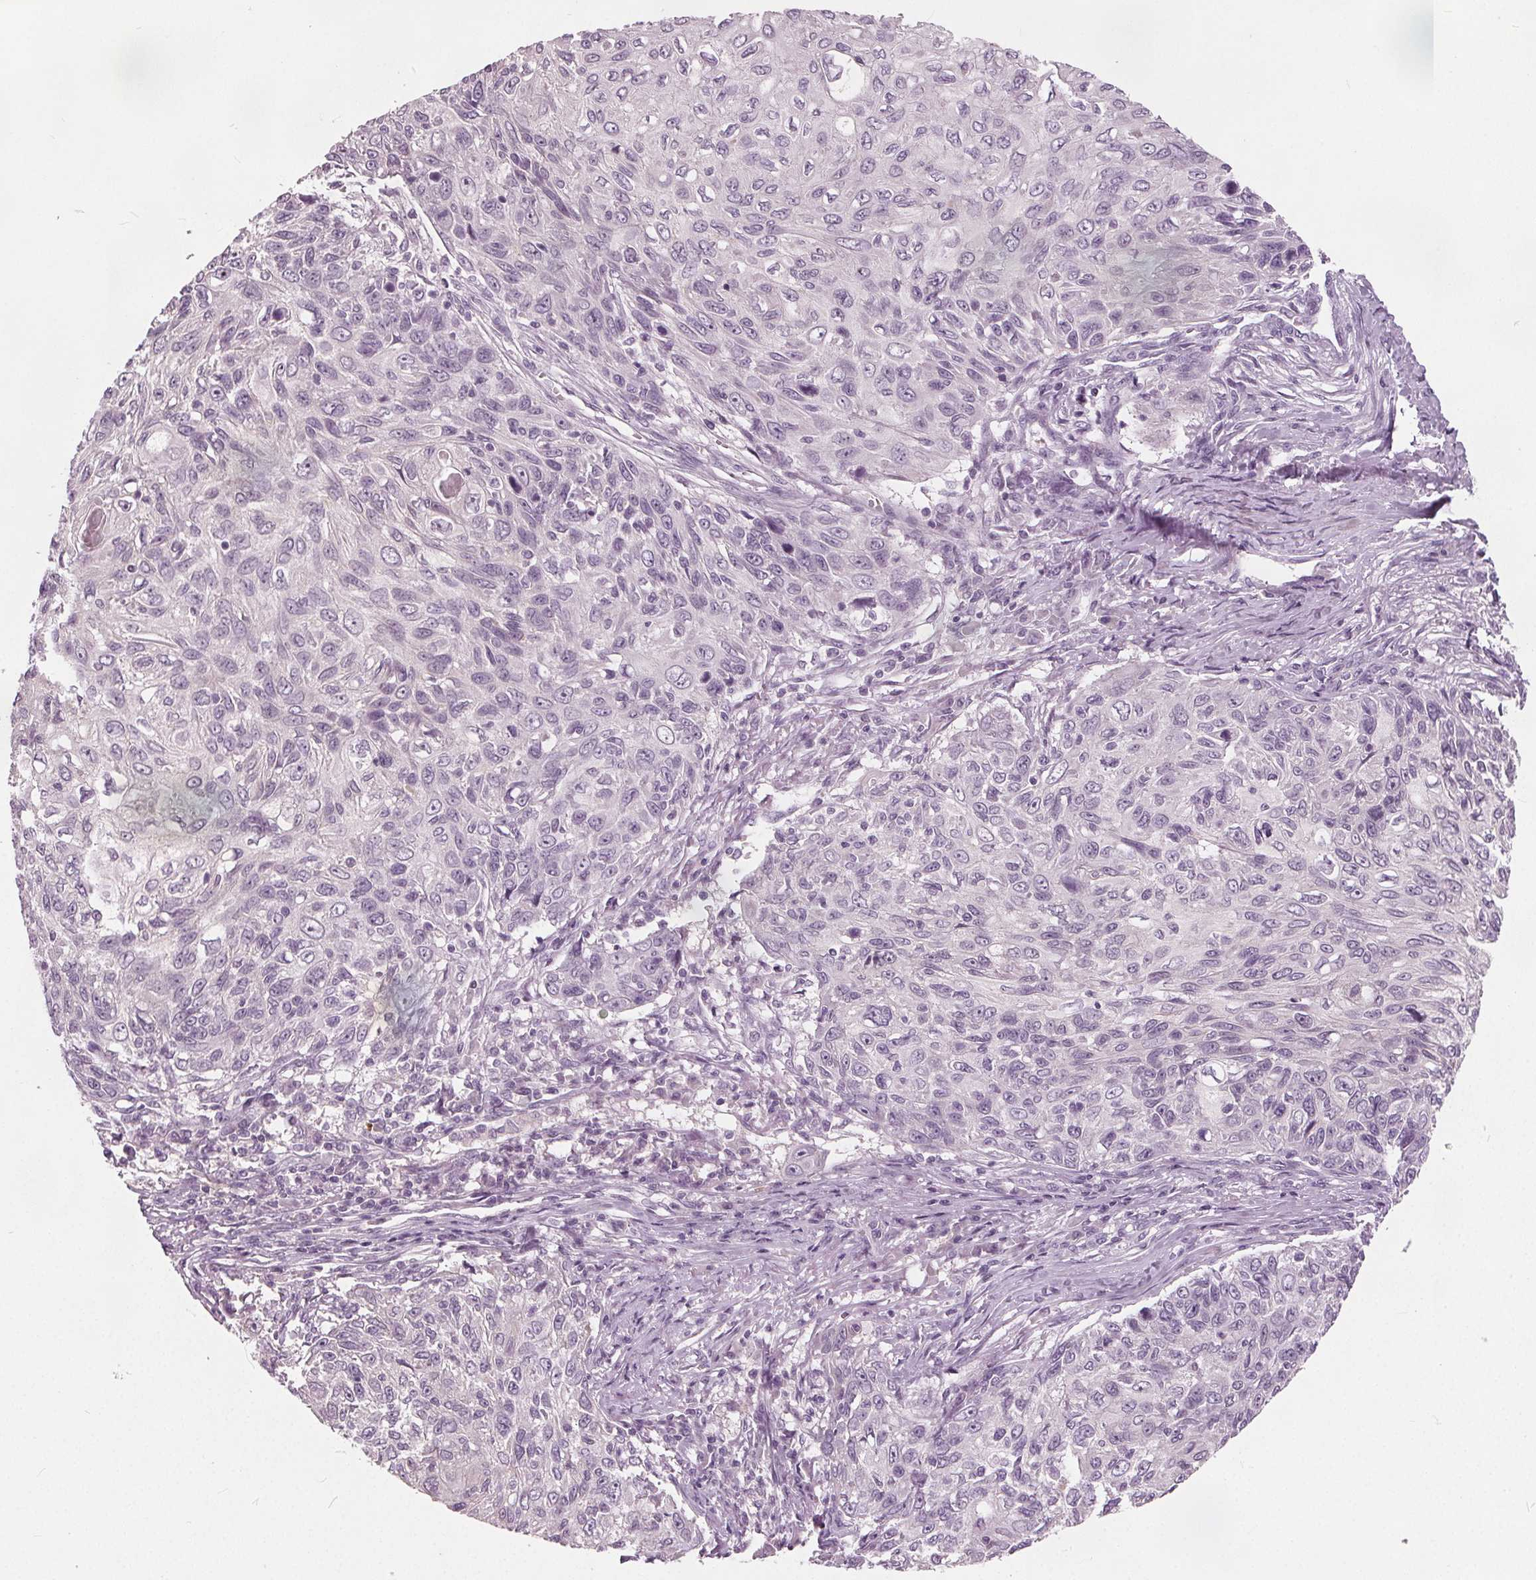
{"staining": {"intensity": "negative", "quantity": "none", "location": "none"}, "tissue": "skin cancer", "cell_type": "Tumor cells", "image_type": "cancer", "snomed": [{"axis": "morphology", "description": "Squamous cell carcinoma, NOS"}, {"axis": "topography", "description": "Skin"}], "caption": "High magnification brightfield microscopy of skin squamous cell carcinoma stained with DAB (3,3'-diaminobenzidine) (brown) and counterstained with hematoxylin (blue): tumor cells show no significant expression.", "gene": "TKFC", "patient": {"sex": "male", "age": 92}}